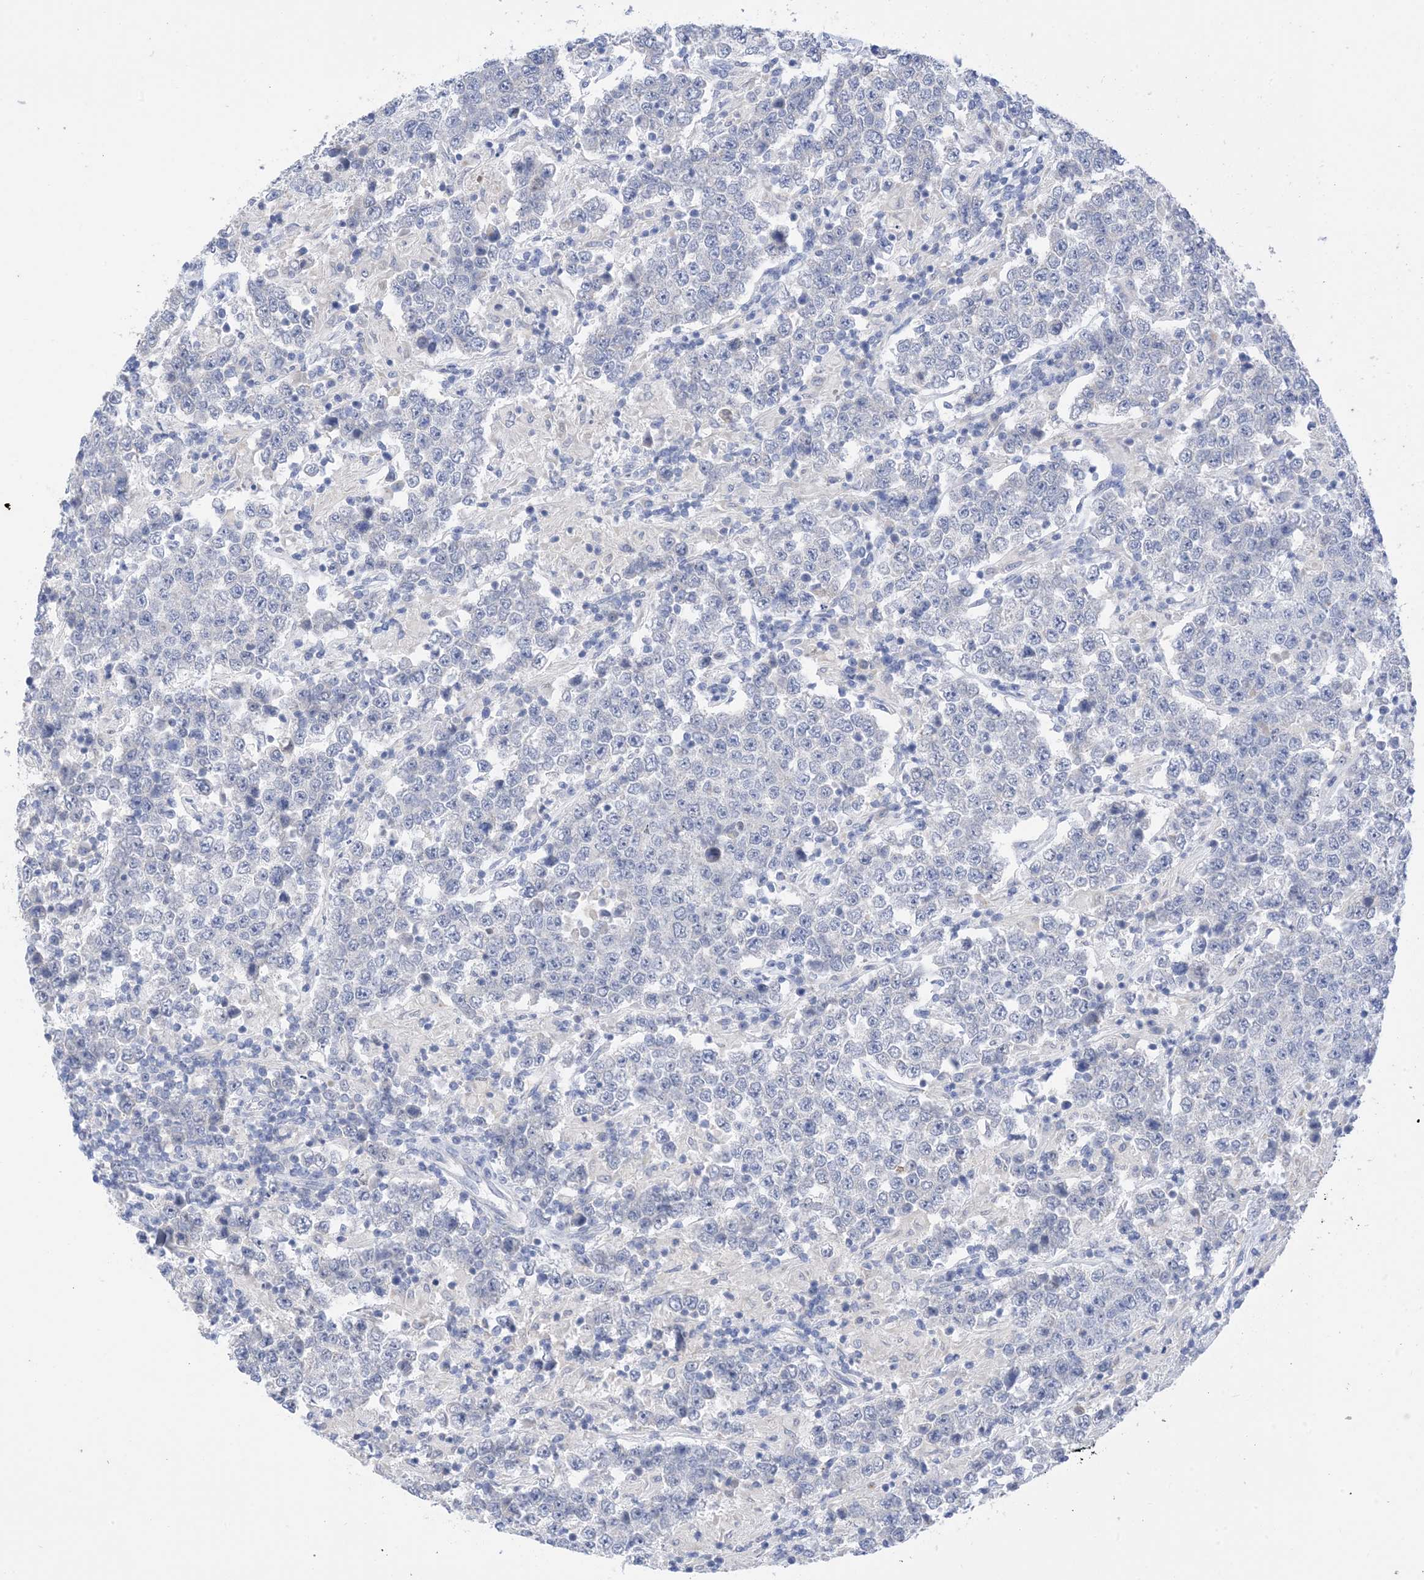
{"staining": {"intensity": "negative", "quantity": "none", "location": "none"}, "tissue": "testis cancer", "cell_type": "Tumor cells", "image_type": "cancer", "snomed": [{"axis": "morphology", "description": "Normal tissue, NOS"}, {"axis": "morphology", "description": "Urothelial carcinoma, High grade"}, {"axis": "morphology", "description": "Seminoma, NOS"}, {"axis": "morphology", "description": "Carcinoma, Embryonal, NOS"}, {"axis": "topography", "description": "Urinary bladder"}, {"axis": "topography", "description": "Testis"}], "caption": "Image shows no protein positivity in tumor cells of testis seminoma tissue. (IHC, brightfield microscopy, high magnification).", "gene": "PLK4", "patient": {"sex": "male", "age": 41}}